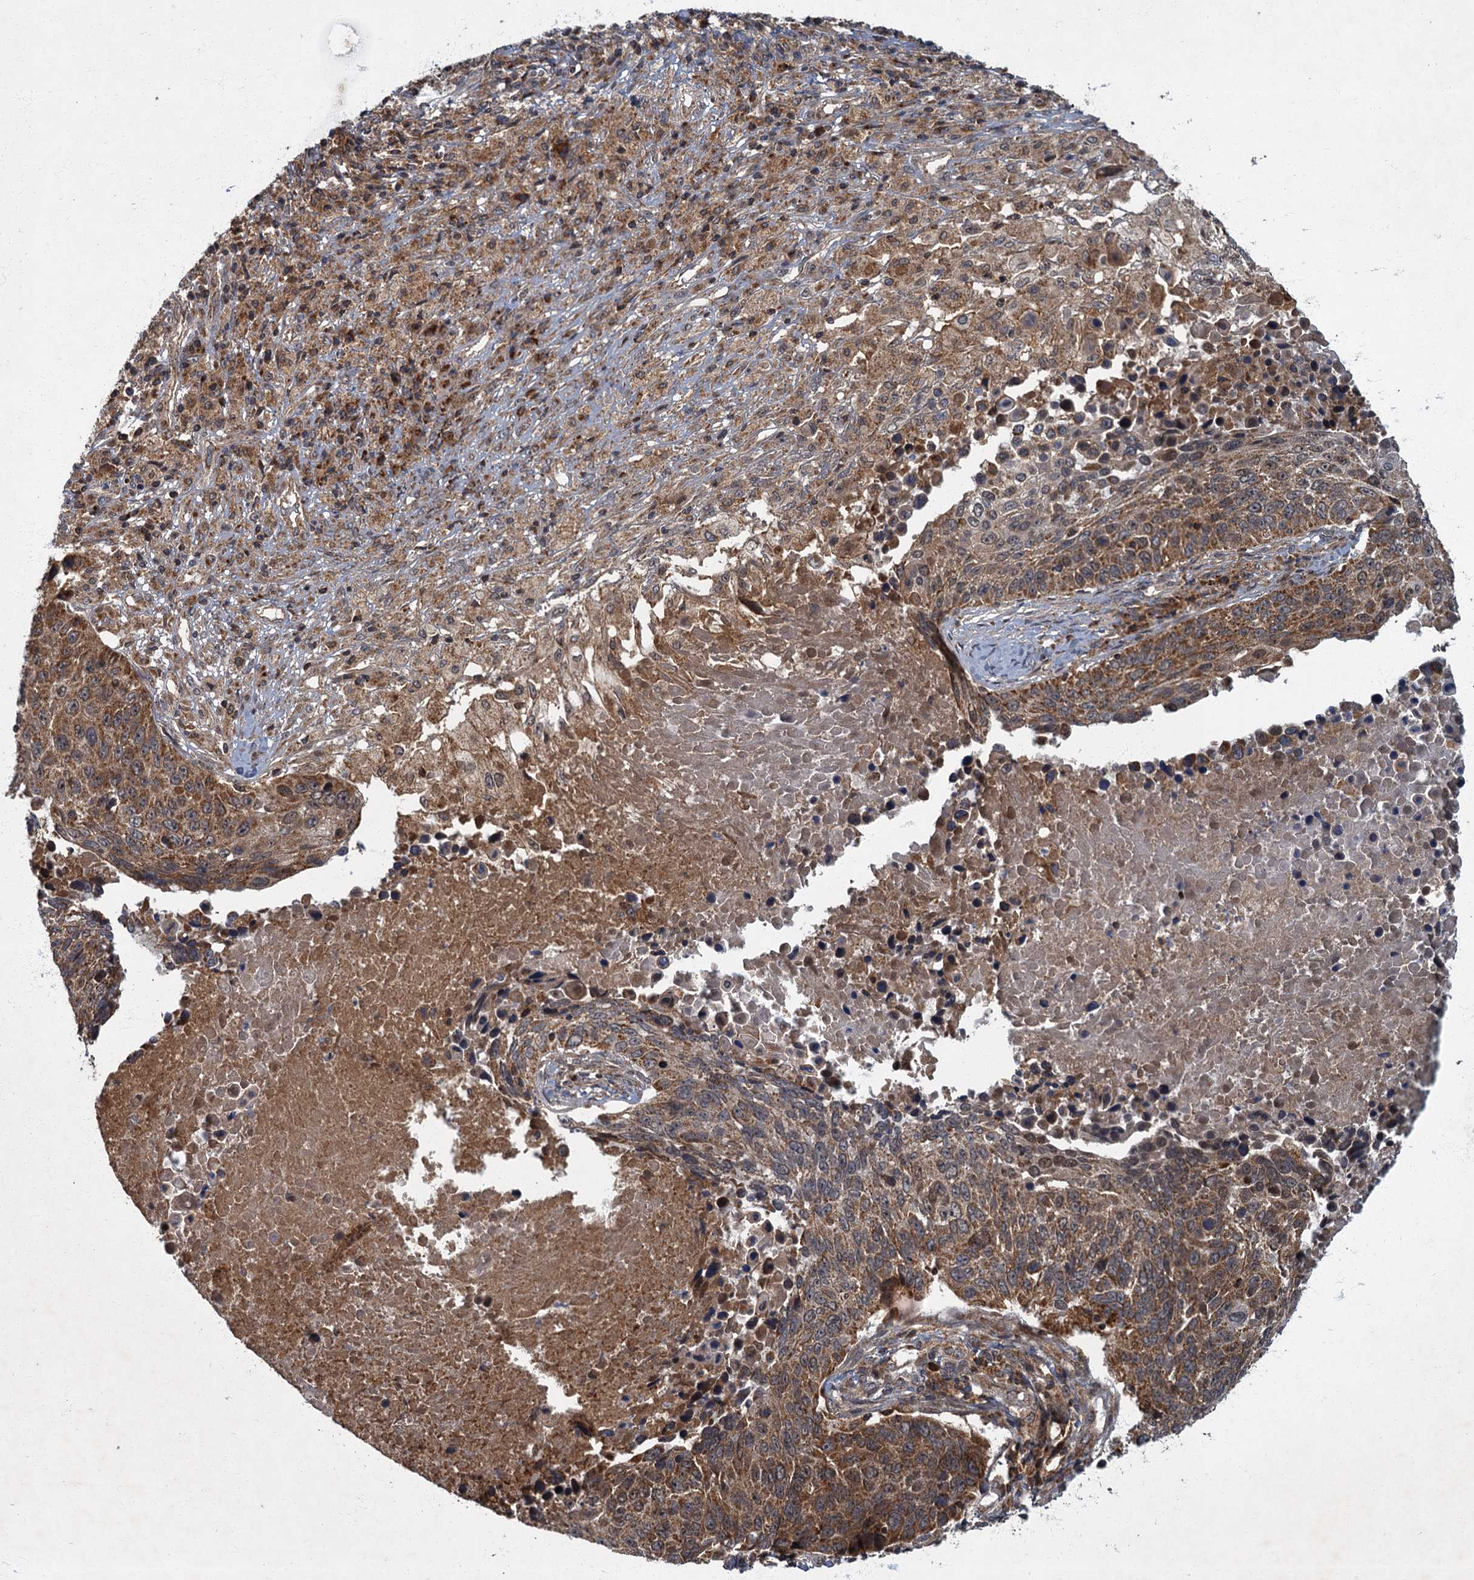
{"staining": {"intensity": "strong", "quantity": ">75%", "location": "cytoplasmic/membranous"}, "tissue": "lung cancer", "cell_type": "Tumor cells", "image_type": "cancer", "snomed": [{"axis": "morphology", "description": "Normal tissue, NOS"}, {"axis": "morphology", "description": "Squamous cell carcinoma, NOS"}, {"axis": "topography", "description": "Lymph node"}, {"axis": "topography", "description": "Lung"}], "caption": "This photomicrograph reveals immunohistochemistry staining of lung squamous cell carcinoma, with high strong cytoplasmic/membranous expression in about >75% of tumor cells.", "gene": "SLC11A2", "patient": {"sex": "male", "age": 66}}